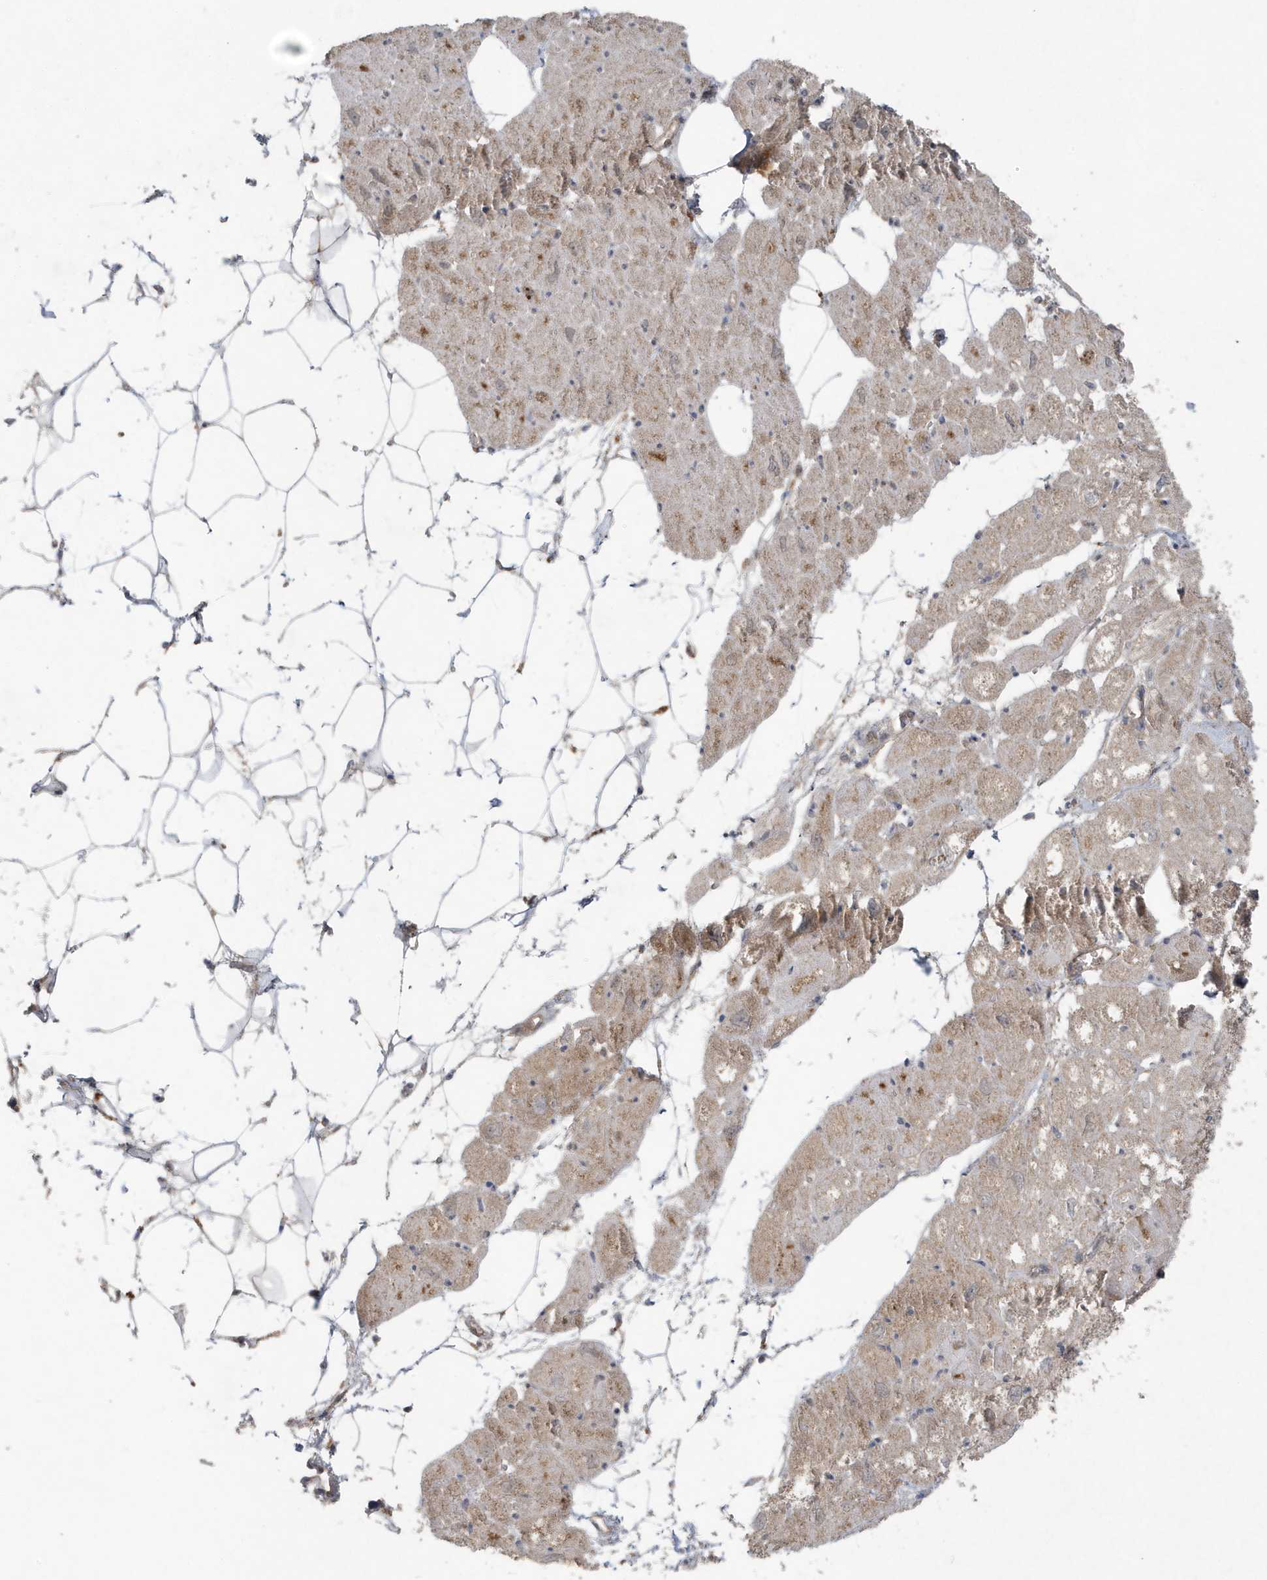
{"staining": {"intensity": "weak", "quantity": ">75%", "location": "cytoplasmic/membranous"}, "tissue": "heart muscle", "cell_type": "Cardiomyocytes", "image_type": "normal", "snomed": [{"axis": "morphology", "description": "Normal tissue, NOS"}, {"axis": "topography", "description": "Heart"}], "caption": "About >75% of cardiomyocytes in benign heart muscle reveal weak cytoplasmic/membranous protein positivity as visualized by brown immunohistochemical staining.", "gene": "C1RL", "patient": {"sex": "male", "age": 50}}